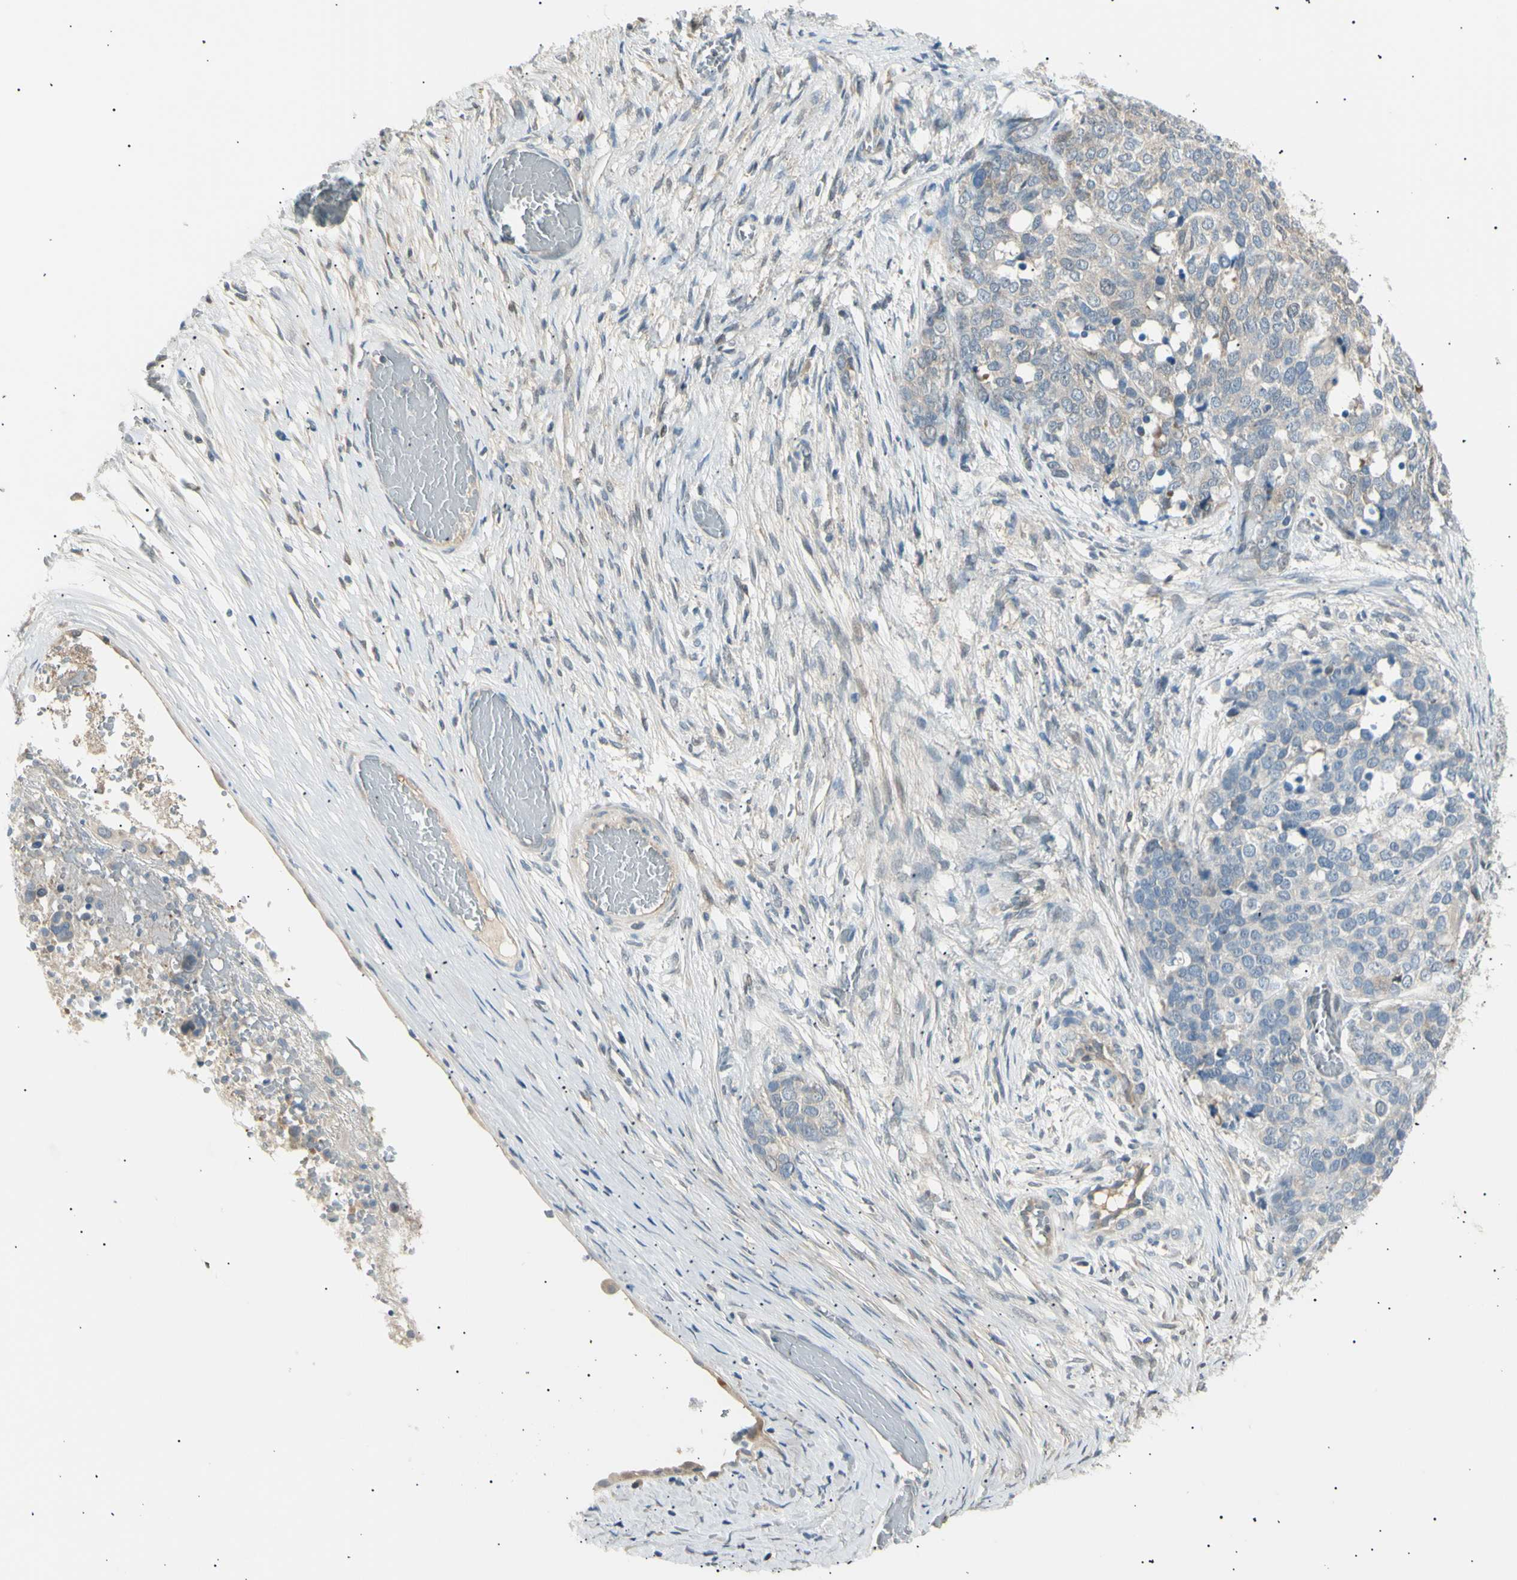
{"staining": {"intensity": "weak", "quantity": "<25%", "location": "cytoplasmic/membranous"}, "tissue": "ovarian cancer", "cell_type": "Tumor cells", "image_type": "cancer", "snomed": [{"axis": "morphology", "description": "Cystadenocarcinoma, serous, NOS"}, {"axis": "topography", "description": "Ovary"}], "caption": "A histopathology image of human ovarian cancer (serous cystadenocarcinoma) is negative for staining in tumor cells.", "gene": "LHPP", "patient": {"sex": "female", "age": 44}}